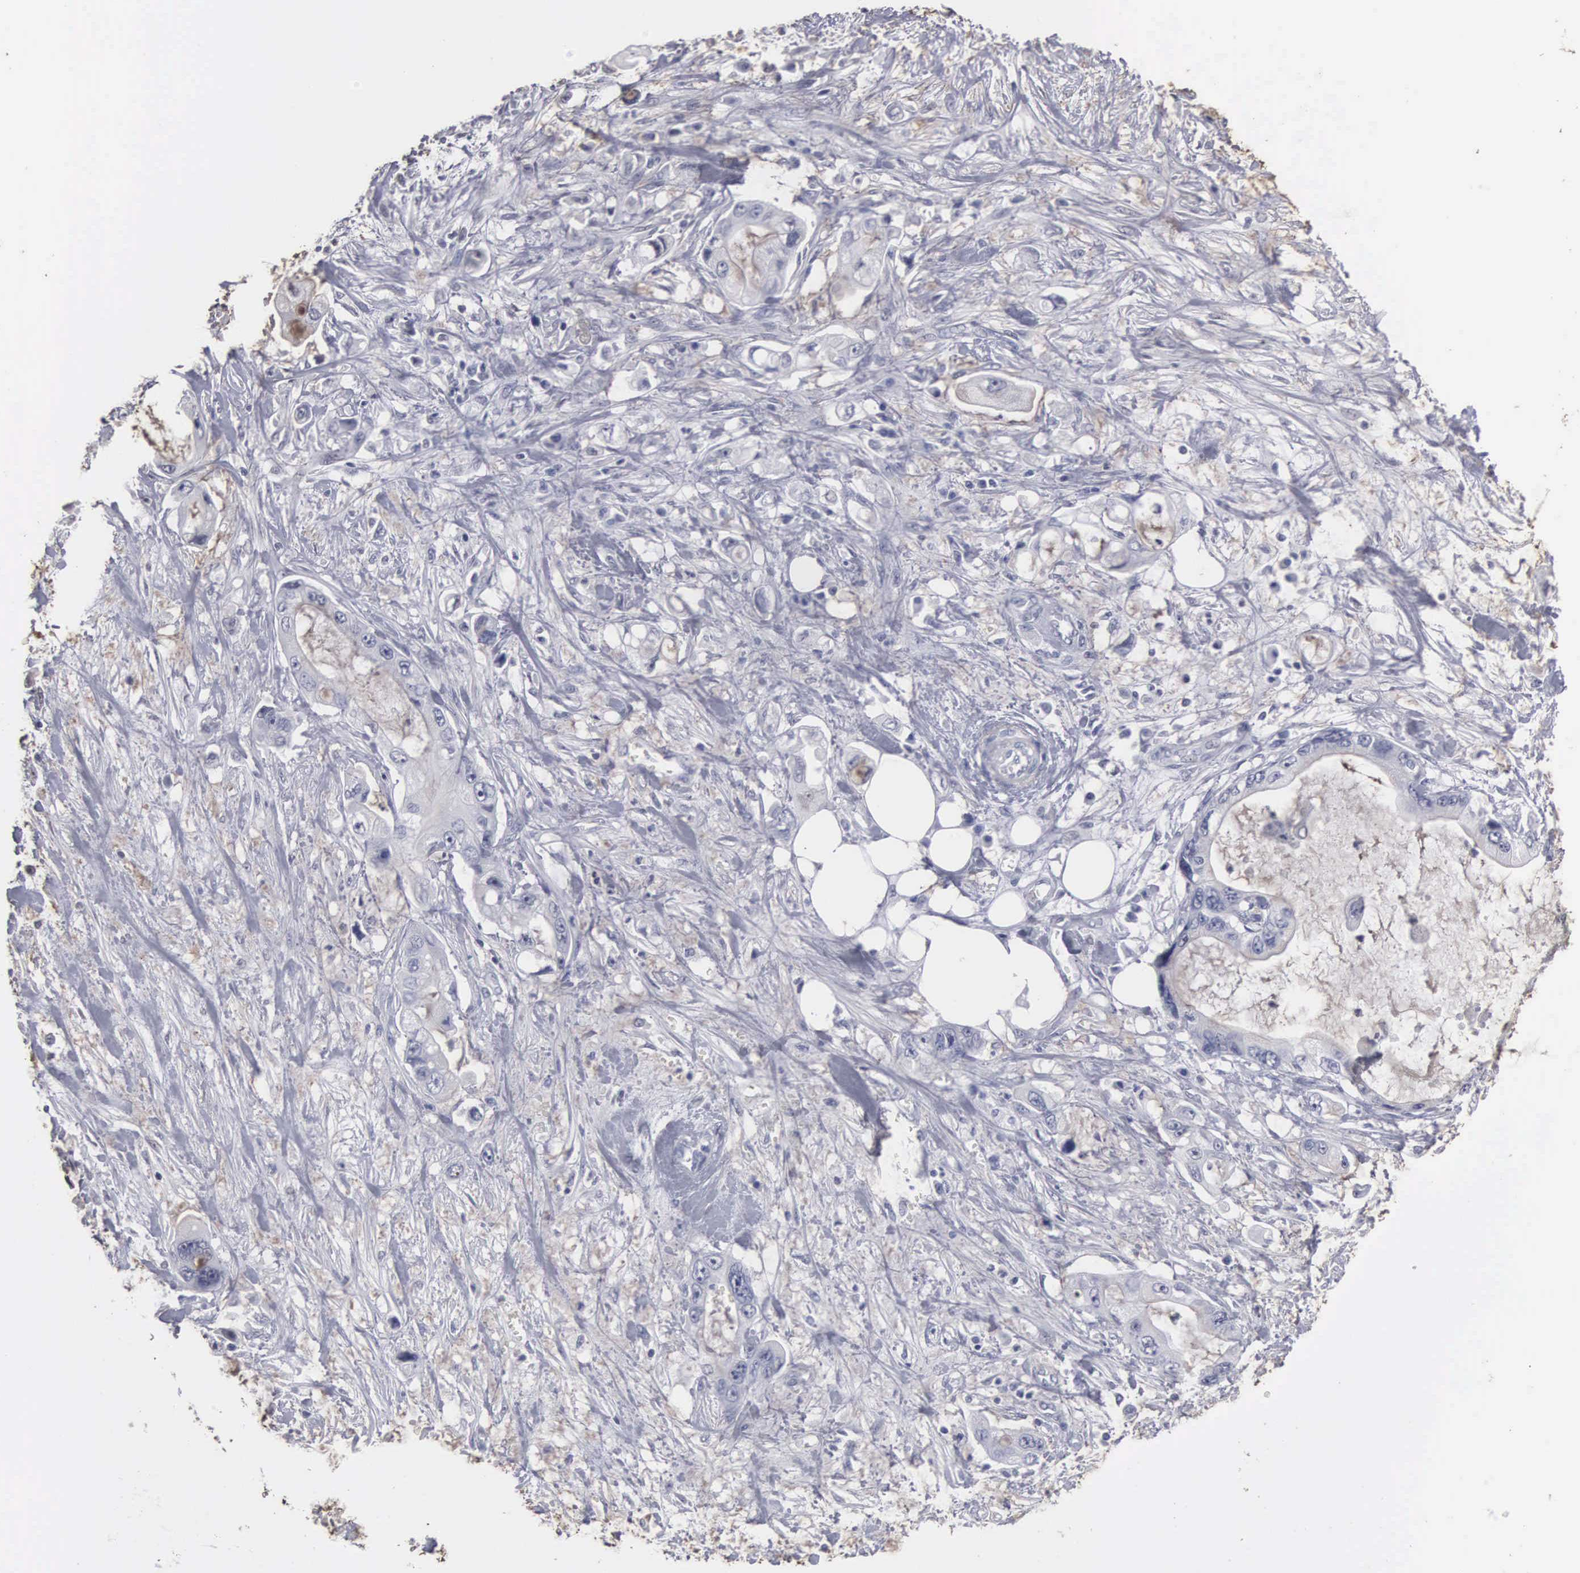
{"staining": {"intensity": "weak", "quantity": "<25%", "location": "cytoplasmic/membranous"}, "tissue": "pancreatic cancer", "cell_type": "Tumor cells", "image_type": "cancer", "snomed": [{"axis": "morphology", "description": "Adenocarcinoma, NOS"}, {"axis": "topography", "description": "Pancreas"}, {"axis": "topography", "description": "Stomach, upper"}], "caption": "Immunohistochemistry photomicrograph of pancreatic adenocarcinoma stained for a protein (brown), which reveals no staining in tumor cells.", "gene": "UPB1", "patient": {"sex": "male", "age": 77}}